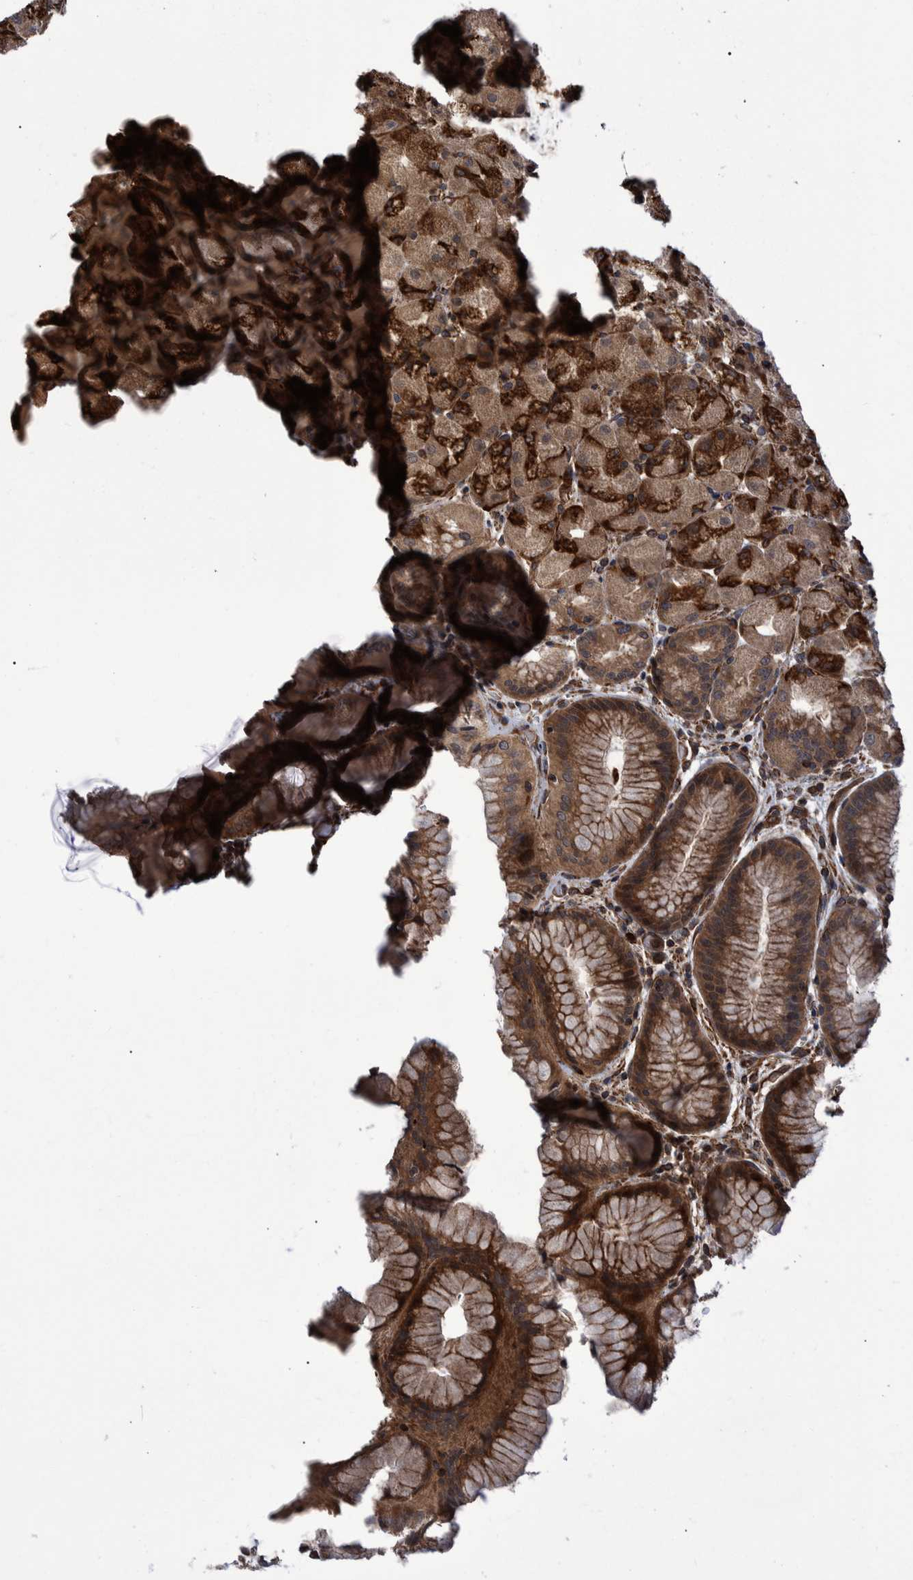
{"staining": {"intensity": "strong", "quantity": ">75%", "location": "cytoplasmic/membranous"}, "tissue": "stomach", "cell_type": "Glandular cells", "image_type": "normal", "snomed": [{"axis": "morphology", "description": "Normal tissue, NOS"}, {"axis": "topography", "description": "Stomach, upper"}, {"axis": "topography", "description": "Stomach"}], "caption": "The photomicrograph exhibits staining of normal stomach, revealing strong cytoplasmic/membranous protein positivity (brown color) within glandular cells. Ihc stains the protein of interest in brown and the nuclei are stained blue.", "gene": "TNFRSF10B", "patient": {"sex": "male", "age": 48}}